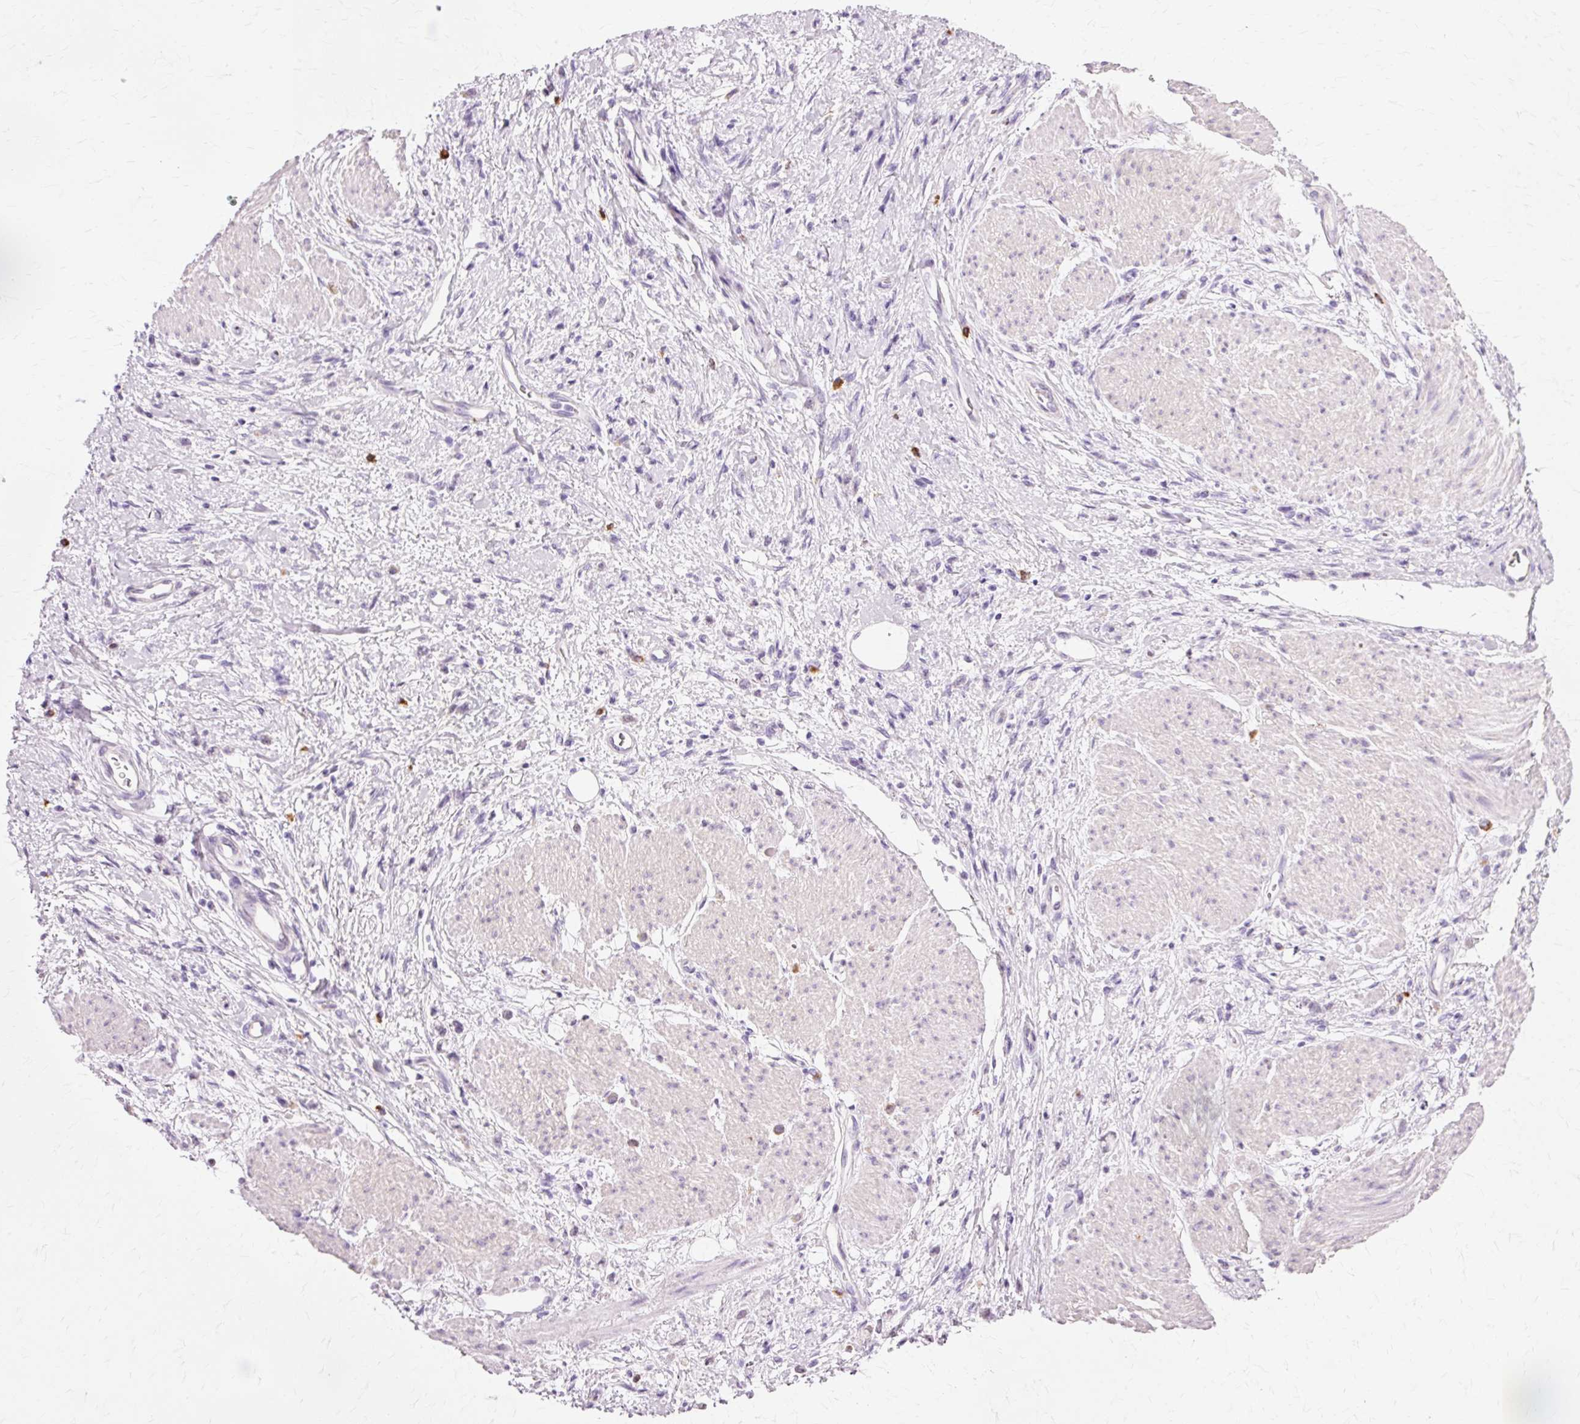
{"staining": {"intensity": "negative", "quantity": "none", "location": "none"}, "tissue": "stomach cancer", "cell_type": "Tumor cells", "image_type": "cancer", "snomed": [{"axis": "morphology", "description": "Adenocarcinoma, NOS"}, {"axis": "topography", "description": "Stomach"}], "caption": "Immunohistochemistry (IHC) histopathology image of neoplastic tissue: human stomach cancer (adenocarcinoma) stained with DAB (3,3'-diaminobenzidine) shows no significant protein expression in tumor cells.", "gene": "VN1R2", "patient": {"sex": "female", "age": 60}}